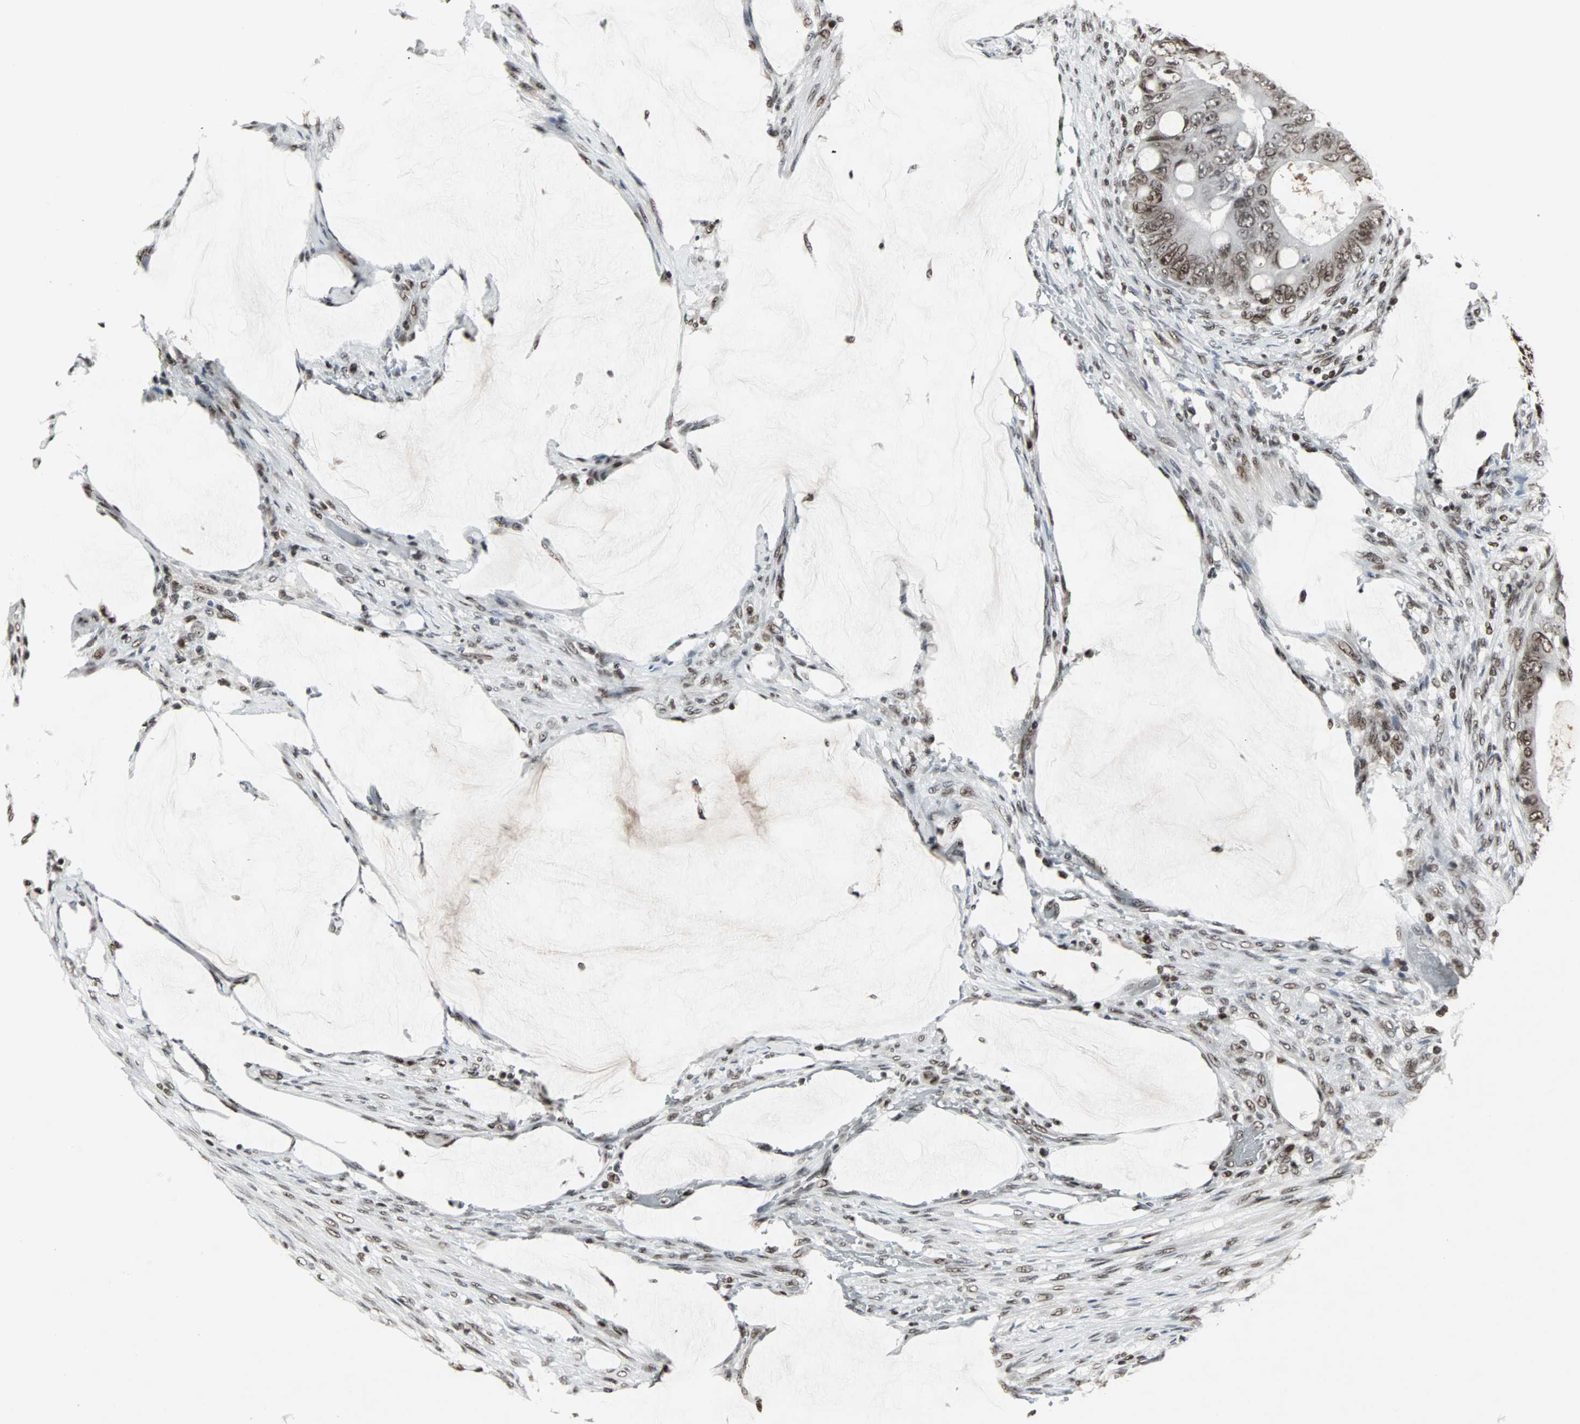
{"staining": {"intensity": "moderate", "quantity": ">75%", "location": "nuclear"}, "tissue": "colorectal cancer", "cell_type": "Tumor cells", "image_type": "cancer", "snomed": [{"axis": "morphology", "description": "Adenocarcinoma, NOS"}, {"axis": "topography", "description": "Rectum"}], "caption": "Colorectal cancer (adenocarcinoma) stained for a protein shows moderate nuclear positivity in tumor cells.", "gene": "PNKP", "patient": {"sex": "female", "age": 77}}